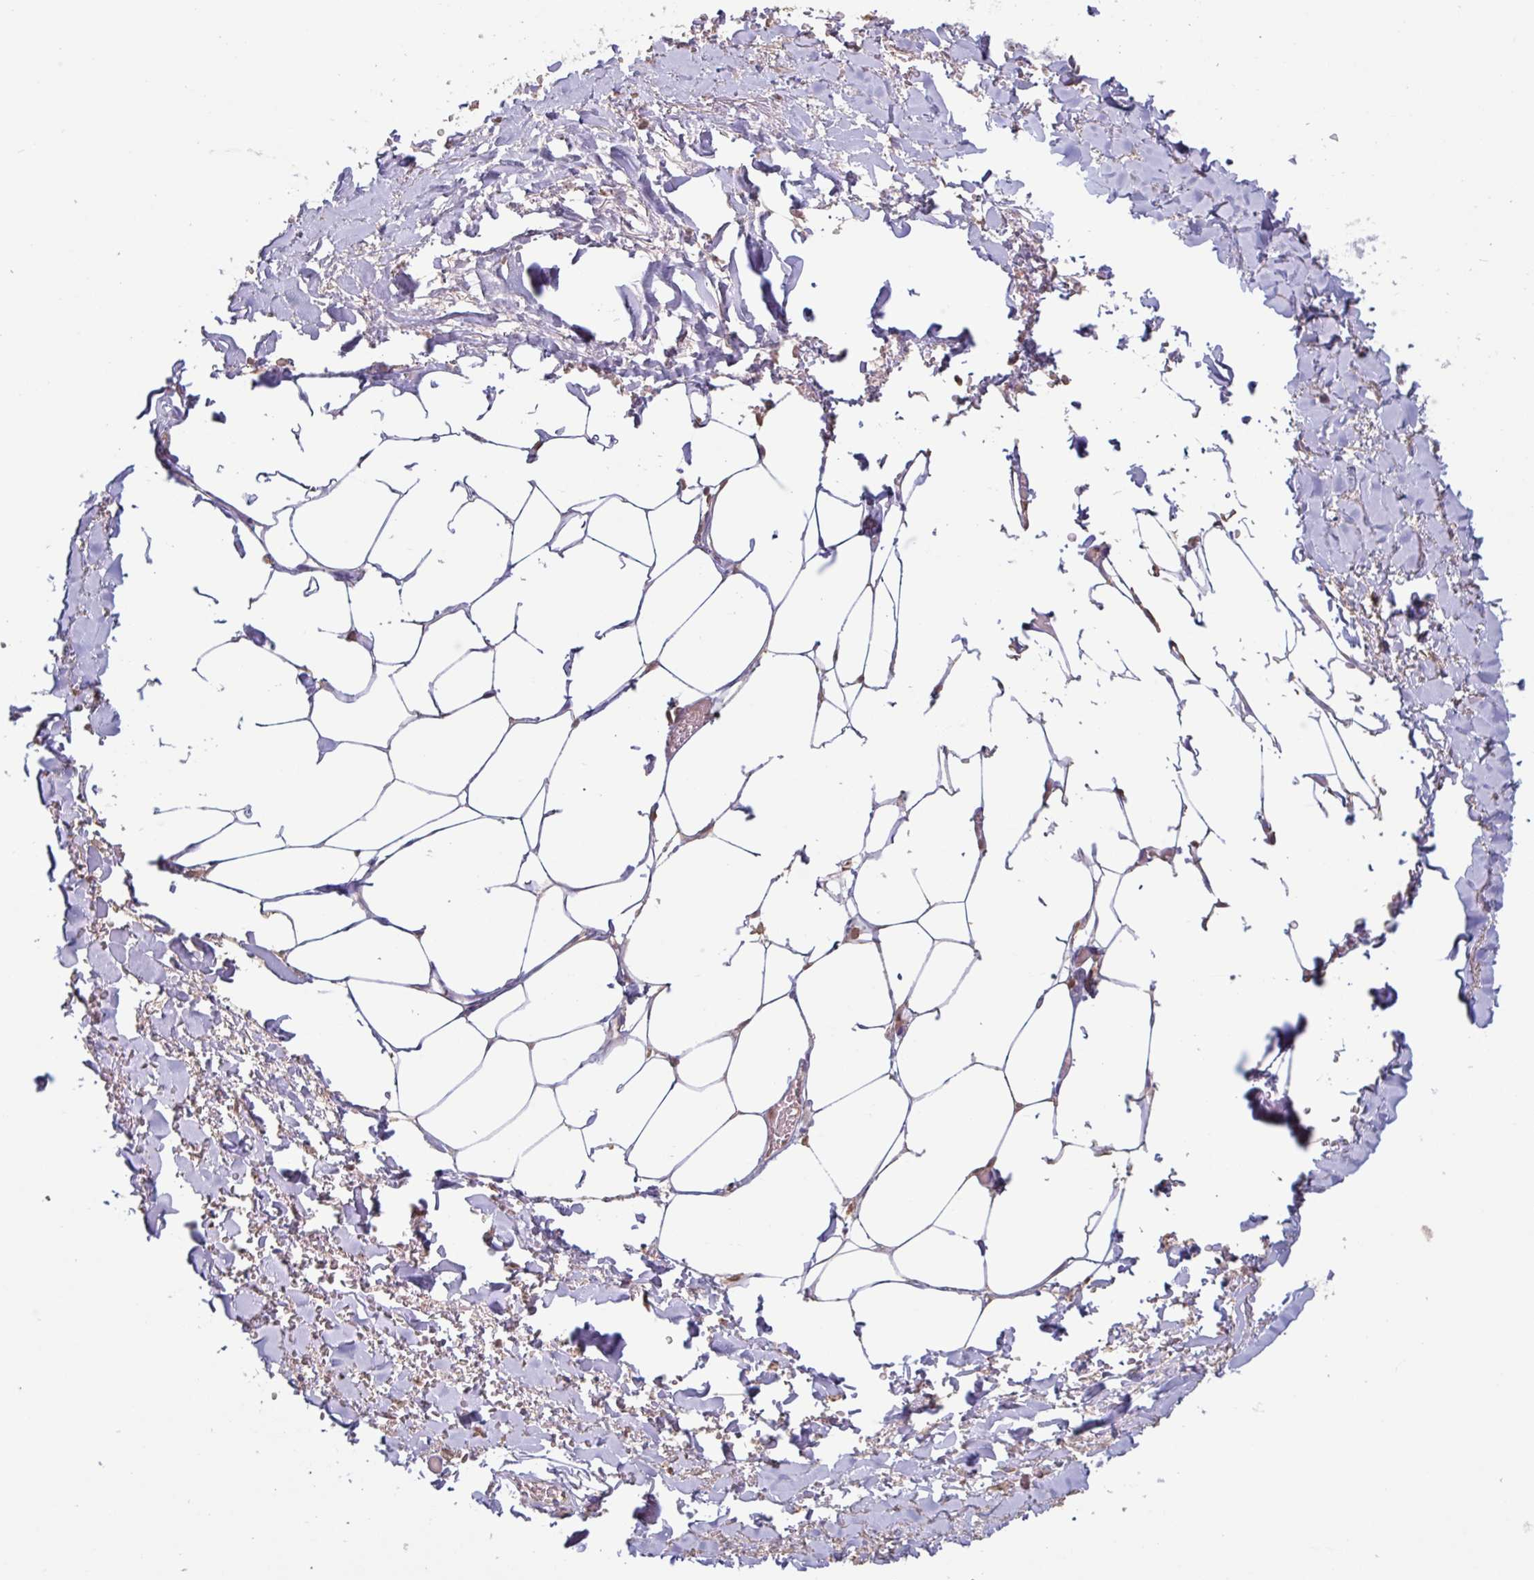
{"staining": {"intensity": "negative", "quantity": "none", "location": "none"}, "tissue": "adipose tissue", "cell_type": "Adipocytes", "image_type": "normal", "snomed": [{"axis": "morphology", "description": "Normal tissue, NOS"}, {"axis": "topography", "description": "Vagina"}, {"axis": "topography", "description": "Peripheral nerve tissue"}], "caption": "High power microscopy photomicrograph of an immunohistochemistry (IHC) histopathology image of normal adipose tissue, revealing no significant positivity in adipocytes. The staining was performed using DAB to visualize the protein expression in brown, while the nuclei were stained in blue with hematoxylin (Magnification: 20x).", "gene": "TAF1D", "patient": {"sex": "female", "age": 71}}